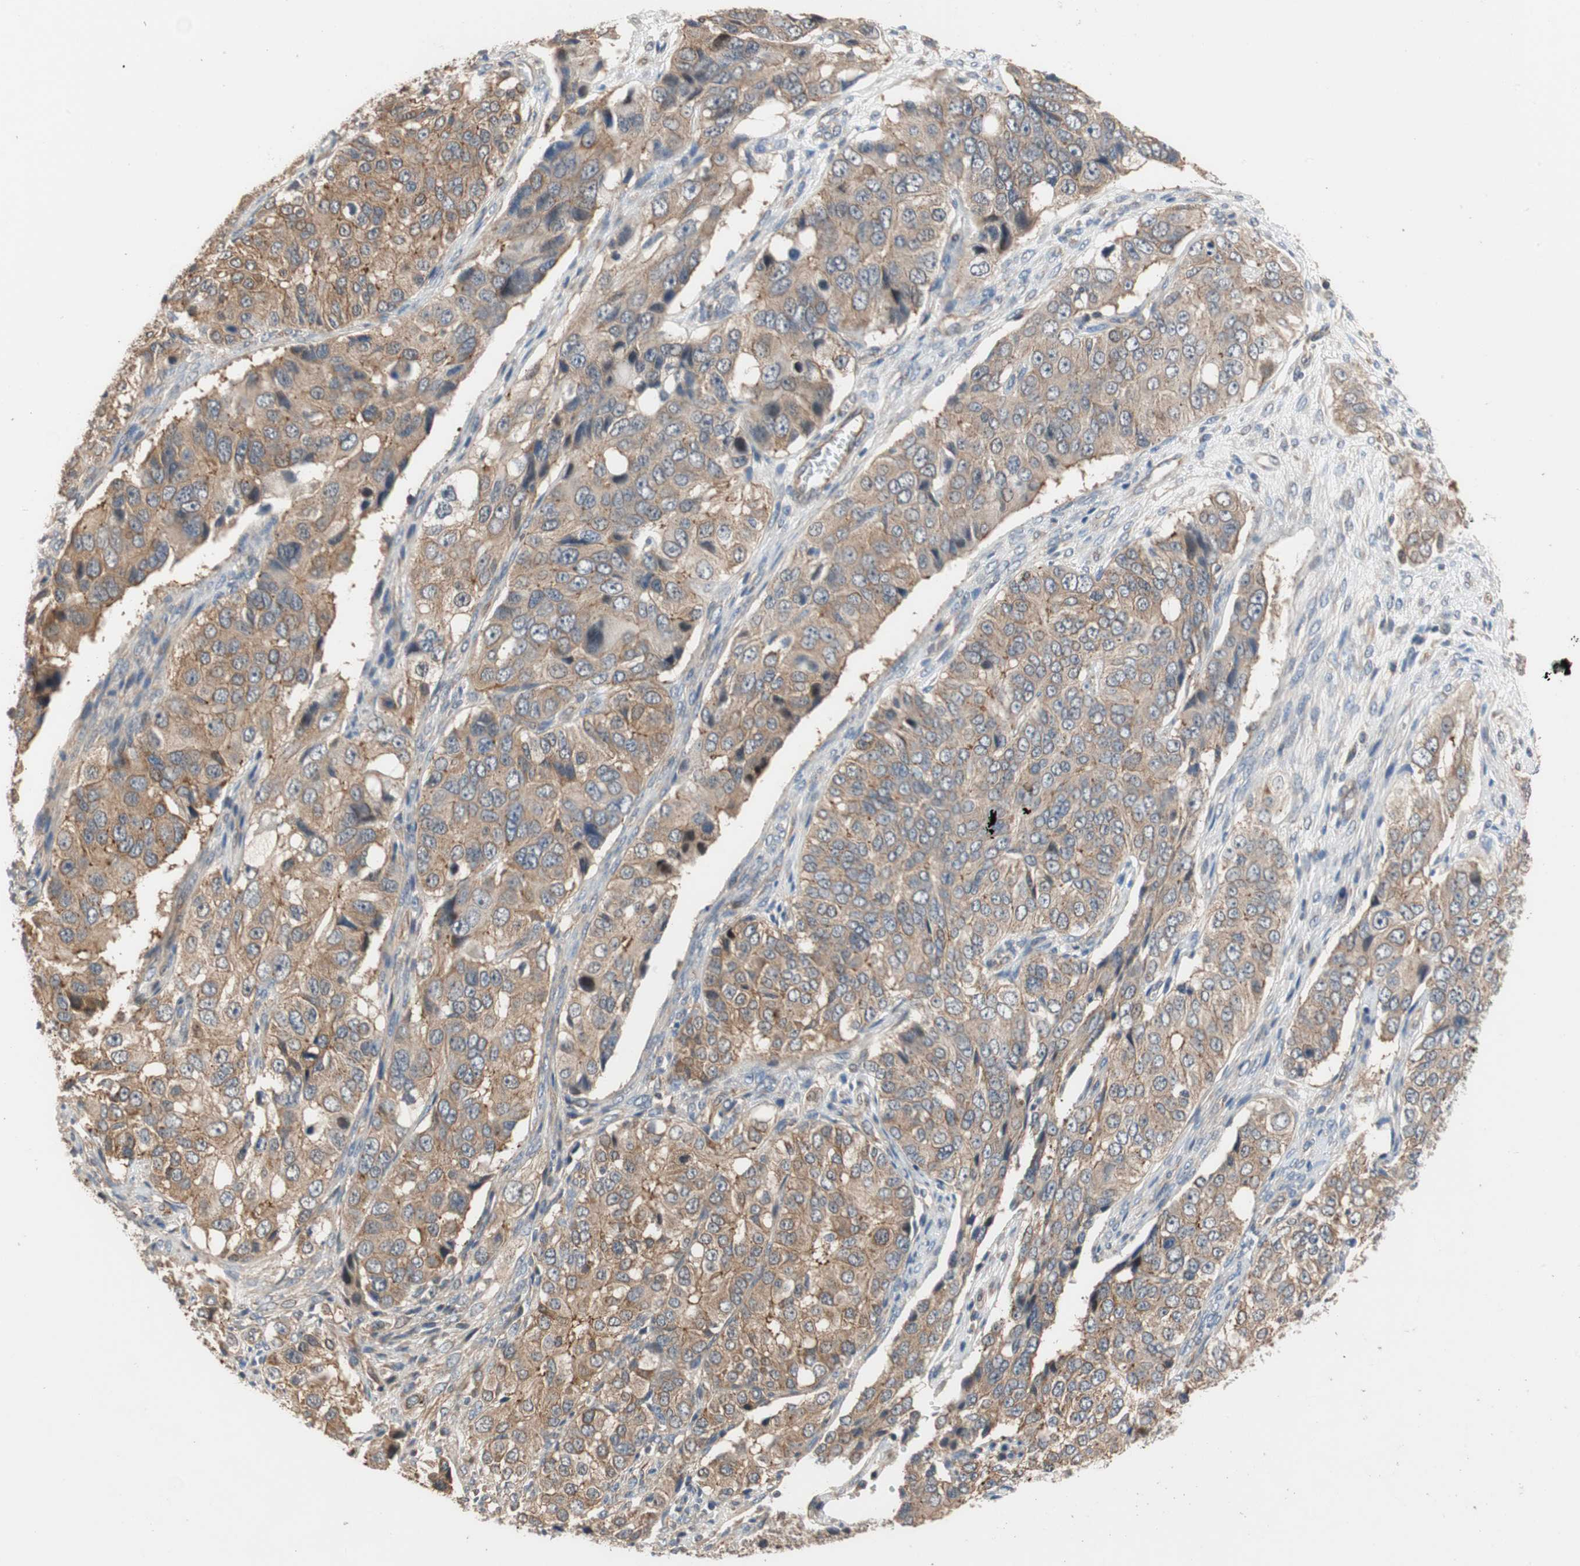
{"staining": {"intensity": "weak", "quantity": ">75%", "location": "cytoplasmic/membranous"}, "tissue": "ovarian cancer", "cell_type": "Tumor cells", "image_type": "cancer", "snomed": [{"axis": "morphology", "description": "Carcinoma, endometroid"}, {"axis": "topography", "description": "Ovary"}], "caption": "Immunohistochemistry of endometroid carcinoma (ovarian) demonstrates low levels of weak cytoplasmic/membranous positivity in about >75% of tumor cells. The staining was performed using DAB (3,3'-diaminobenzidine), with brown indicating positive protein expression. Nuclei are stained blue with hematoxylin.", "gene": "MAP4K2", "patient": {"sex": "female", "age": 51}}